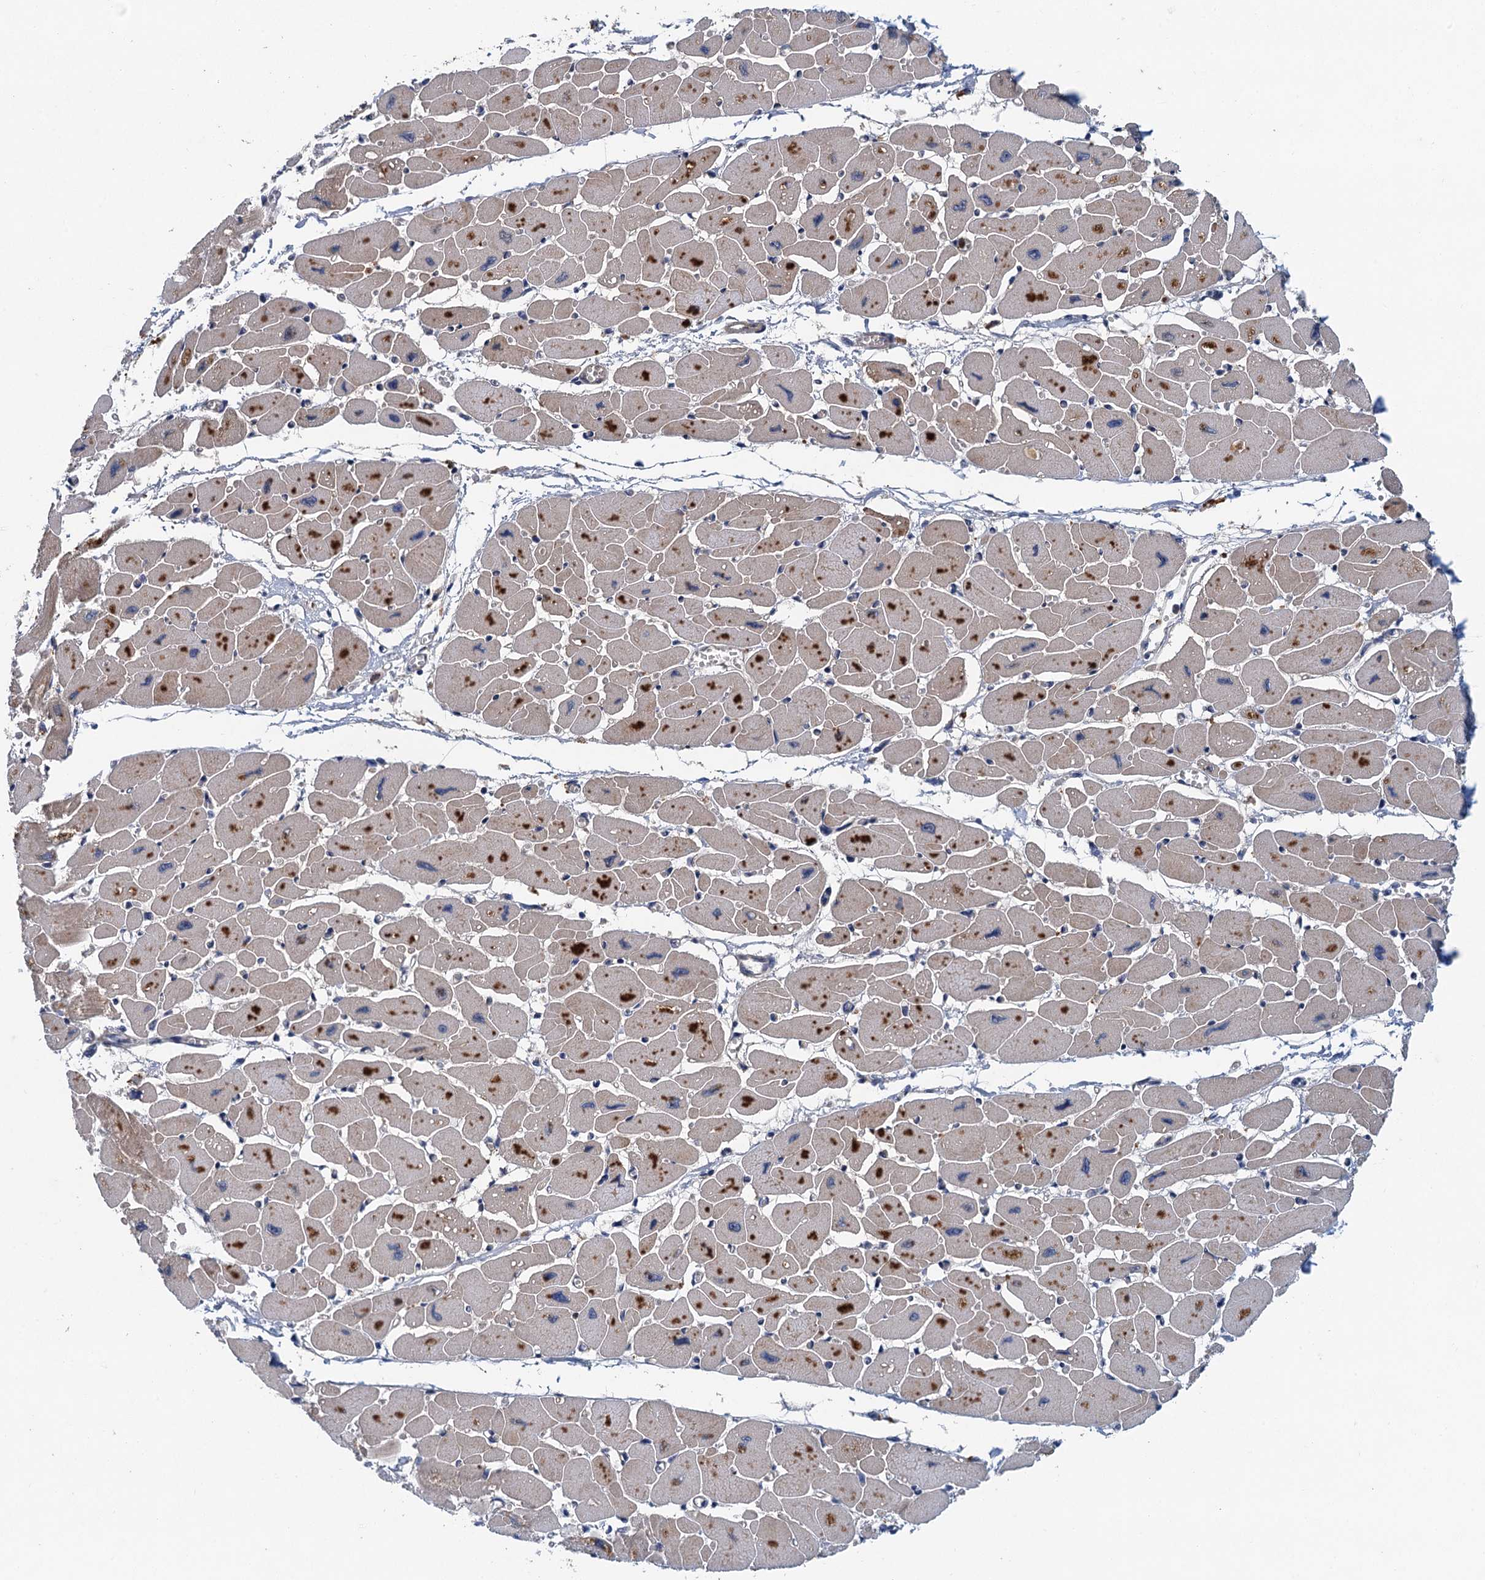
{"staining": {"intensity": "moderate", "quantity": "25%-75%", "location": "cytoplasmic/membranous"}, "tissue": "heart muscle", "cell_type": "Cardiomyocytes", "image_type": "normal", "snomed": [{"axis": "morphology", "description": "Normal tissue, NOS"}, {"axis": "topography", "description": "Heart"}], "caption": "Heart muscle stained with a brown dye demonstrates moderate cytoplasmic/membranous positive staining in approximately 25%-75% of cardiomyocytes.", "gene": "TPCN1", "patient": {"sex": "female", "age": 54}}